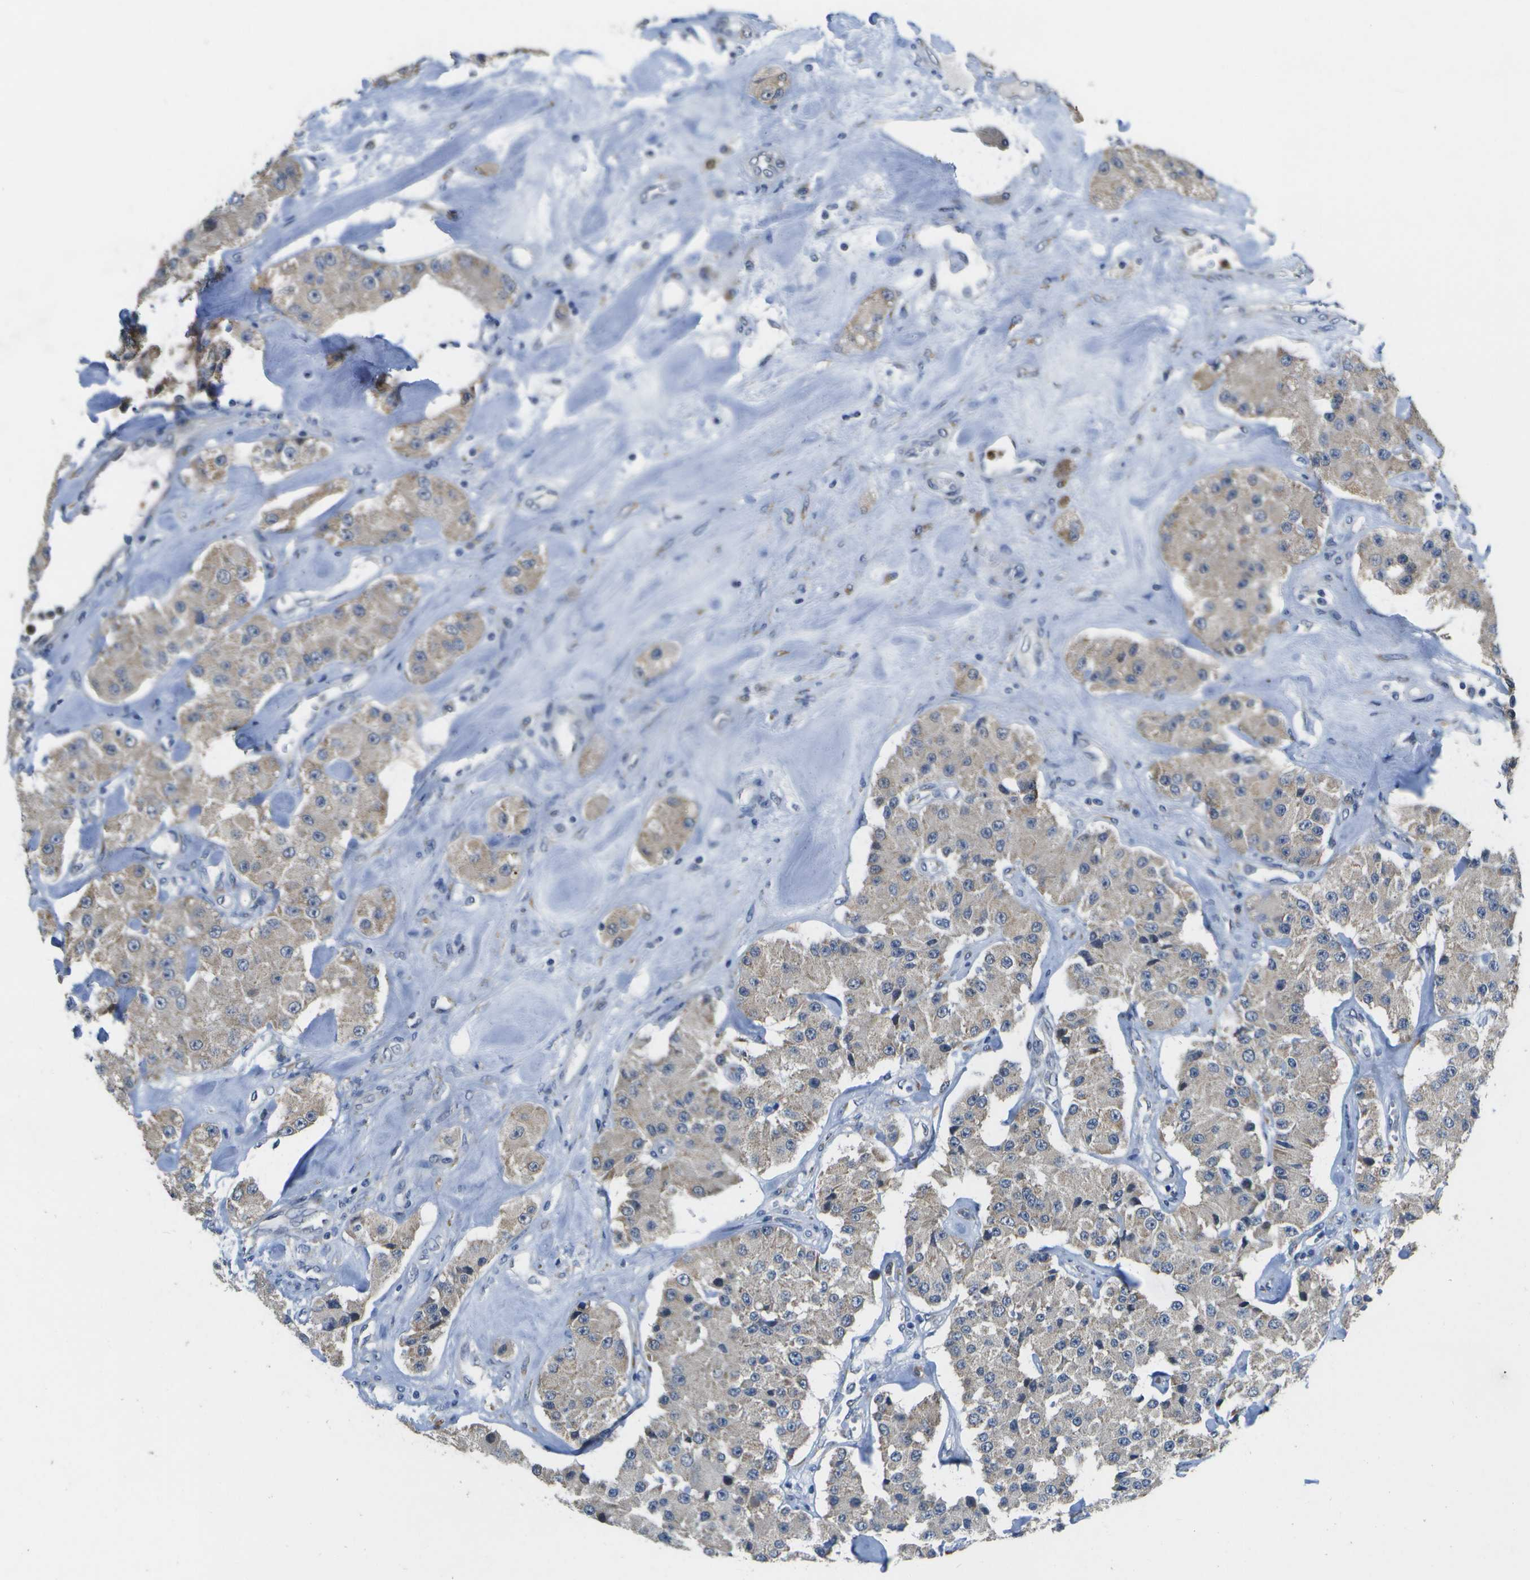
{"staining": {"intensity": "weak", "quantity": ">75%", "location": "cytoplasmic/membranous"}, "tissue": "carcinoid", "cell_type": "Tumor cells", "image_type": "cancer", "snomed": [{"axis": "morphology", "description": "Carcinoid, malignant, NOS"}, {"axis": "topography", "description": "Pancreas"}], "caption": "A brown stain labels weak cytoplasmic/membranous expression of a protein in human carcinoid tumor cells. Ihc stains the protein of interest in brown and the nuclei are stained blue.", "gene": "DSE", "patient": {"sex": "male", "age": 41}}